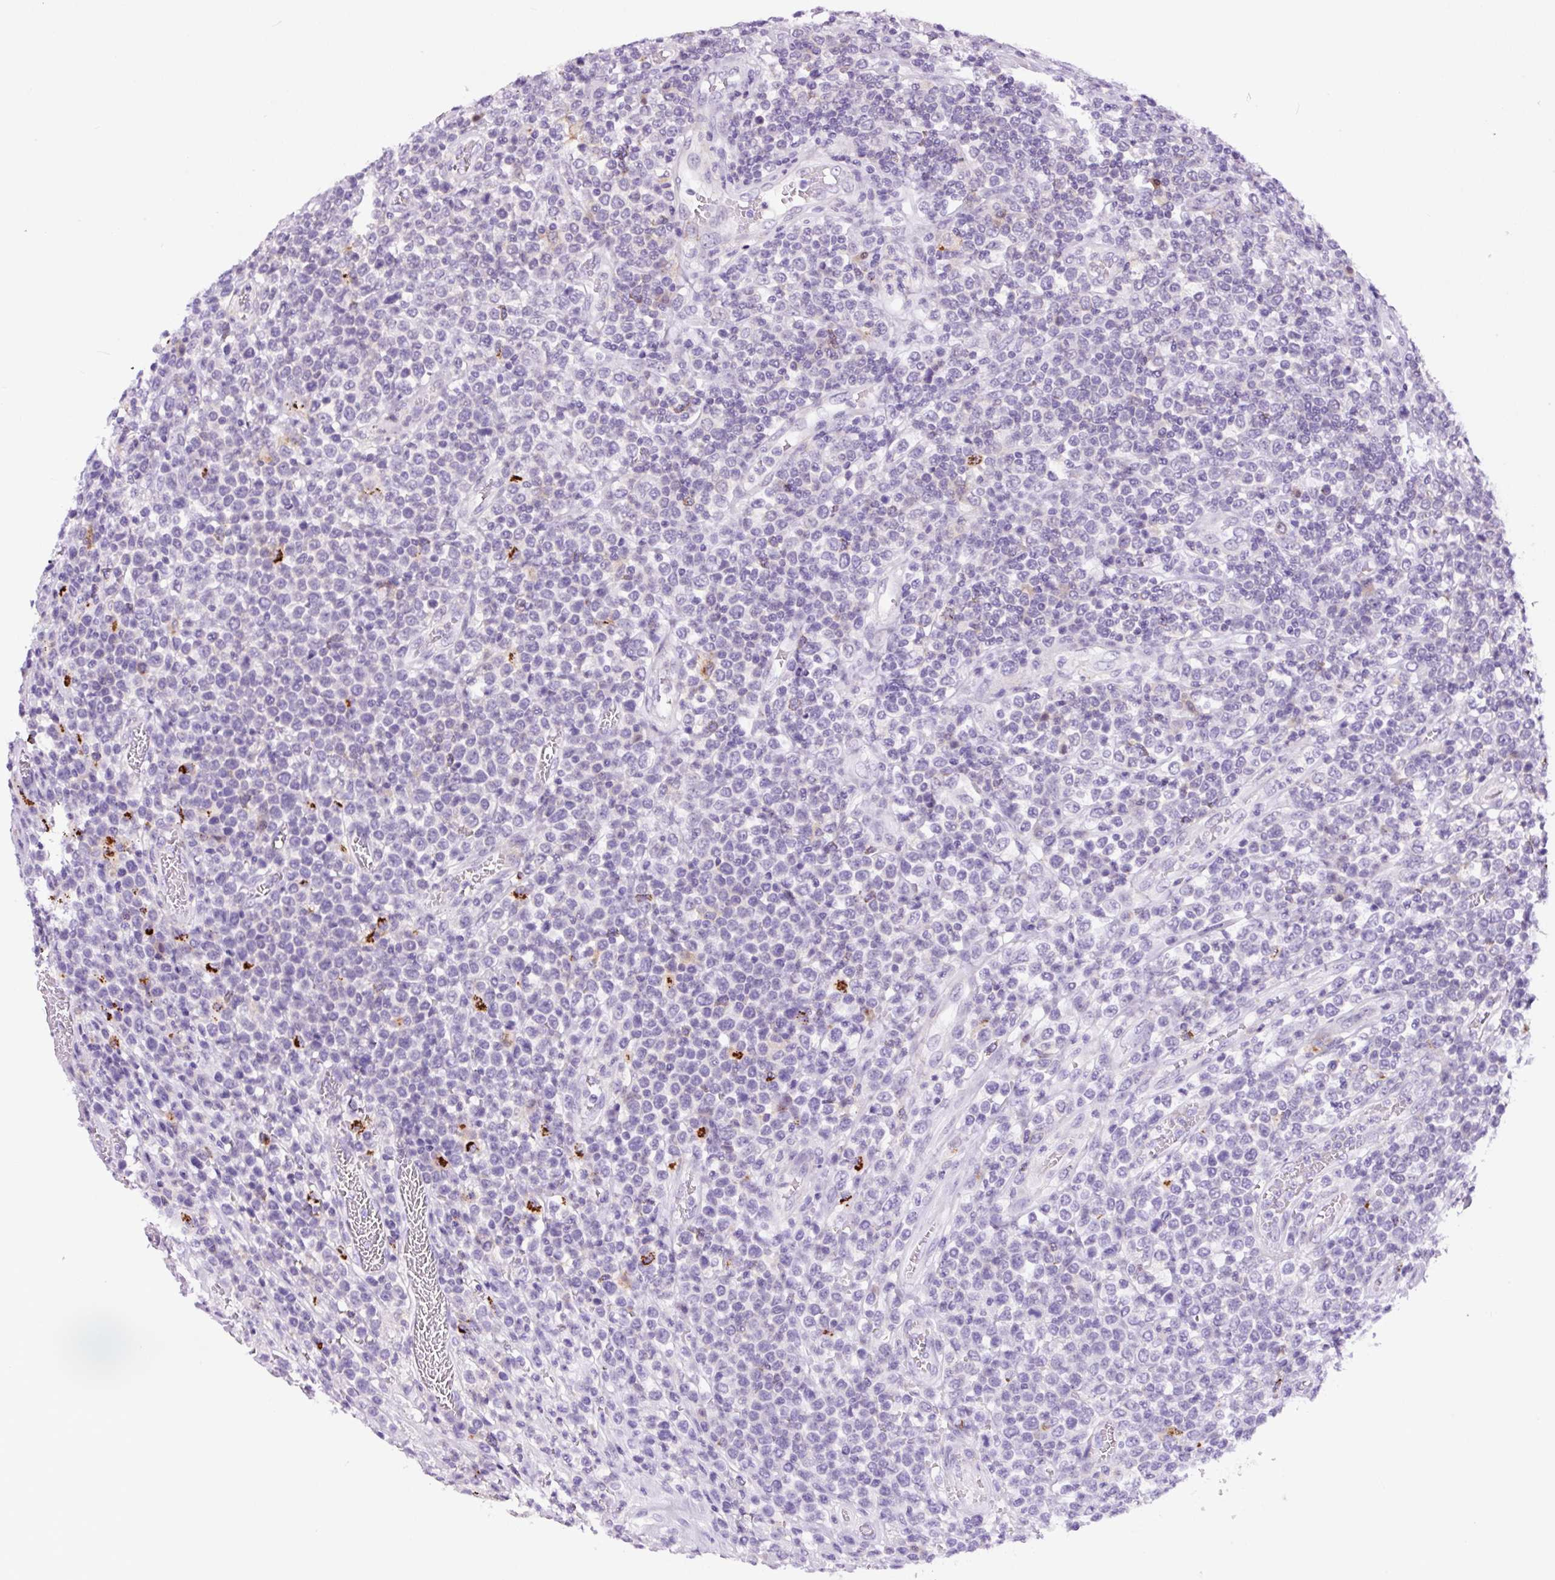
{"staining": {"intensity": "negative", "quantity": "none", "location": "none"}, "tissue": "lymphoma", "cell_type": "Tumor cells", "image_type": "cancer", "snomed": [{"axis": "morphology", "description": "Malignant lymphoma, non-Hodgkin's type, High grade"}, {"axis": "topography", "description": "Soft tissue"}], "caption": "Tumor cells are negative for brown protein staining in lymphoma.", "gene": "TAFA3", "patient": {"sex": "female", "age": 56}}